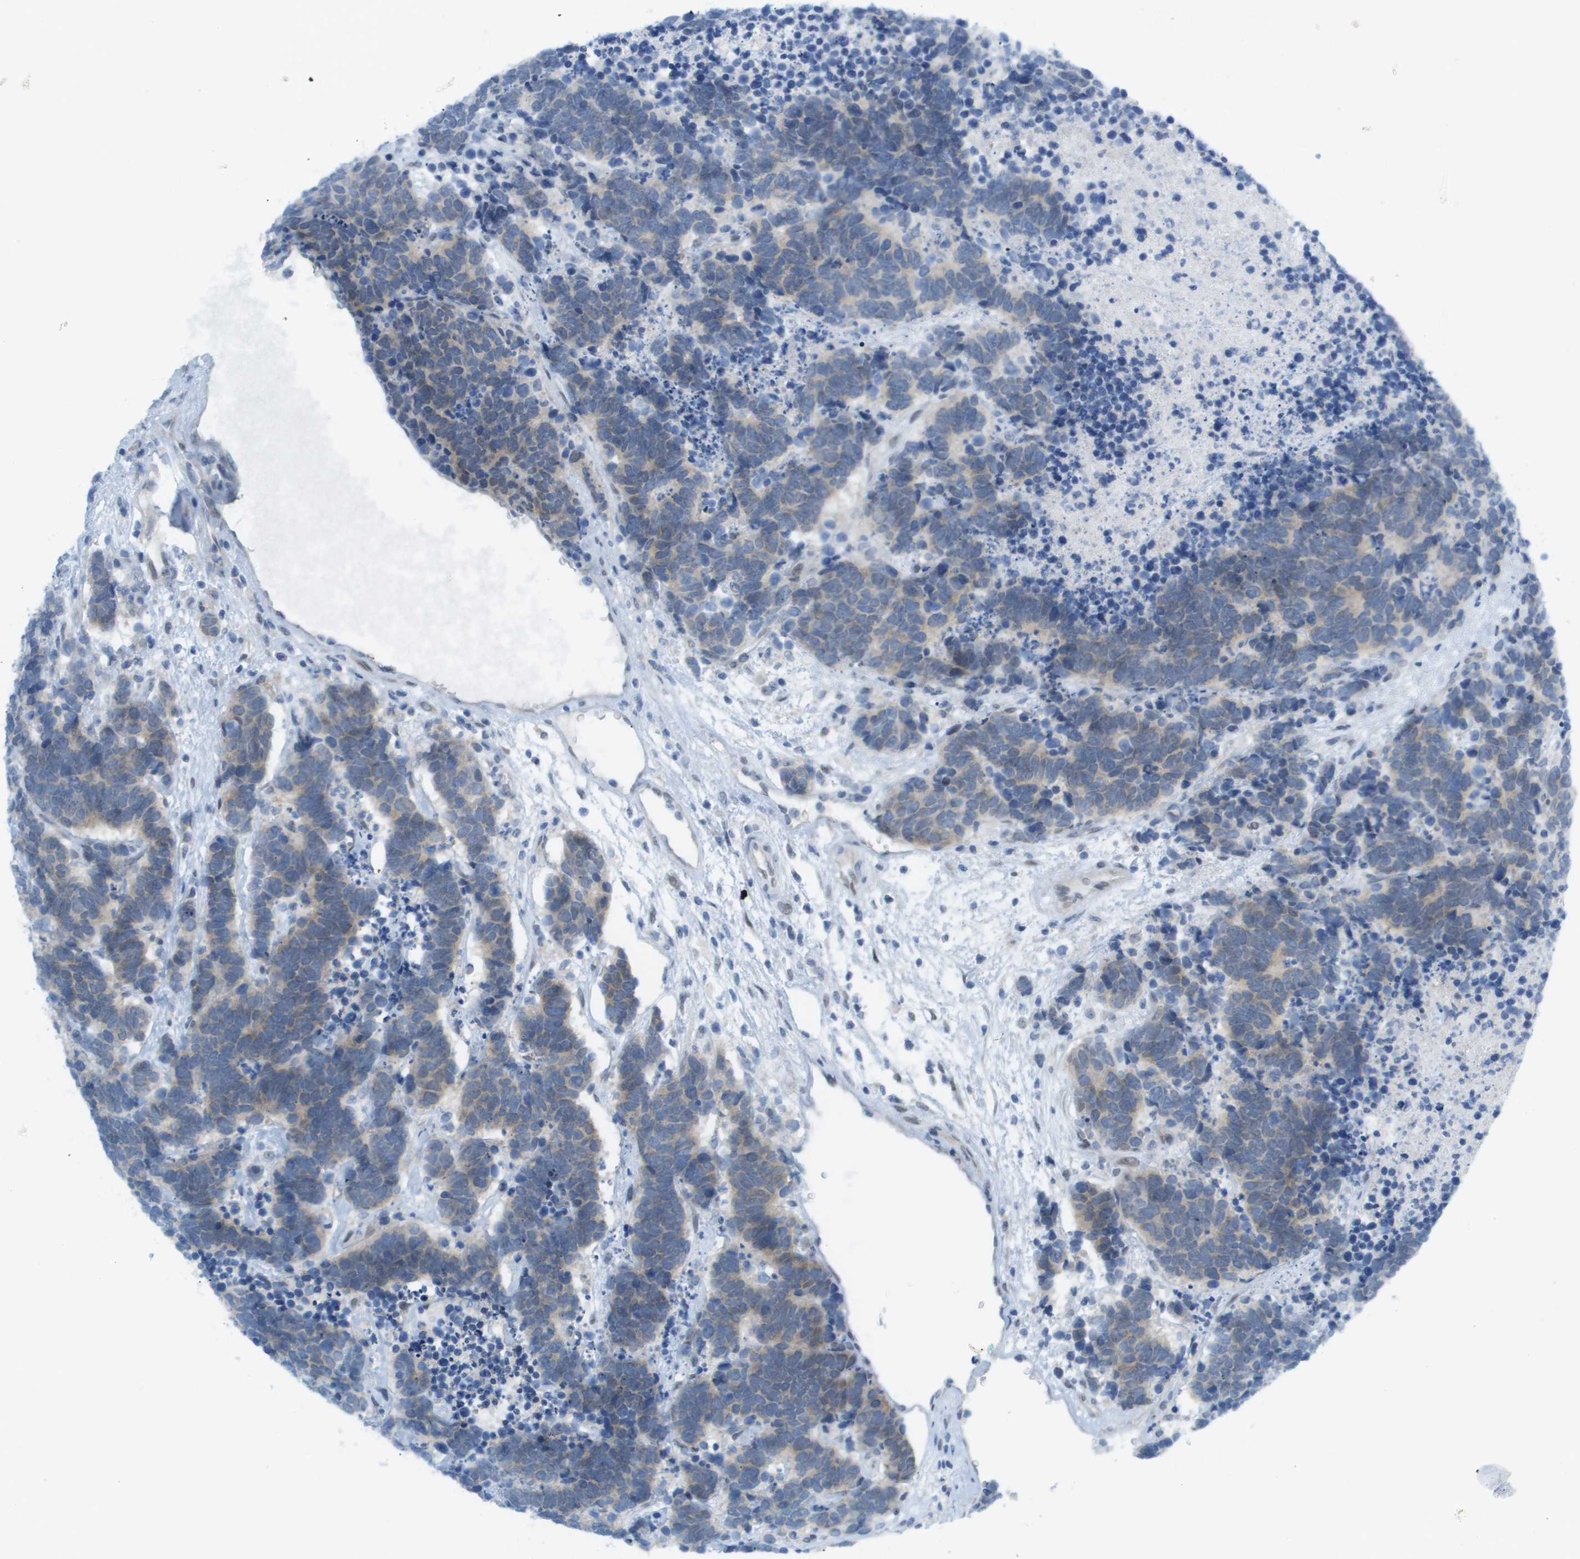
{"staining": {"intensity": "weak", "quantity": "<25%", "location": "cytoplasmic/membranous"}, "tissue": "carcinoid", "cell_type": "Tumor cells", "image_type": "cancer", "snomed": [{"axis": "morphology", "description": "Carcinoma, NOS"}, {"axis": "morphology", "description": "Carcinoid, malignant, NOS"}, {"axis": "topography", "description": "Urinary bladder"}], "caption": "Immunohistochemical staining of human carcinoid (malignant) reveals no significant expression in tumor cells. (DAB immunohistochemistry visualized using brightfield microscopy, high magnification).", "gene": "CACNB4", "patient": {"sex": "male", "age": 57}}